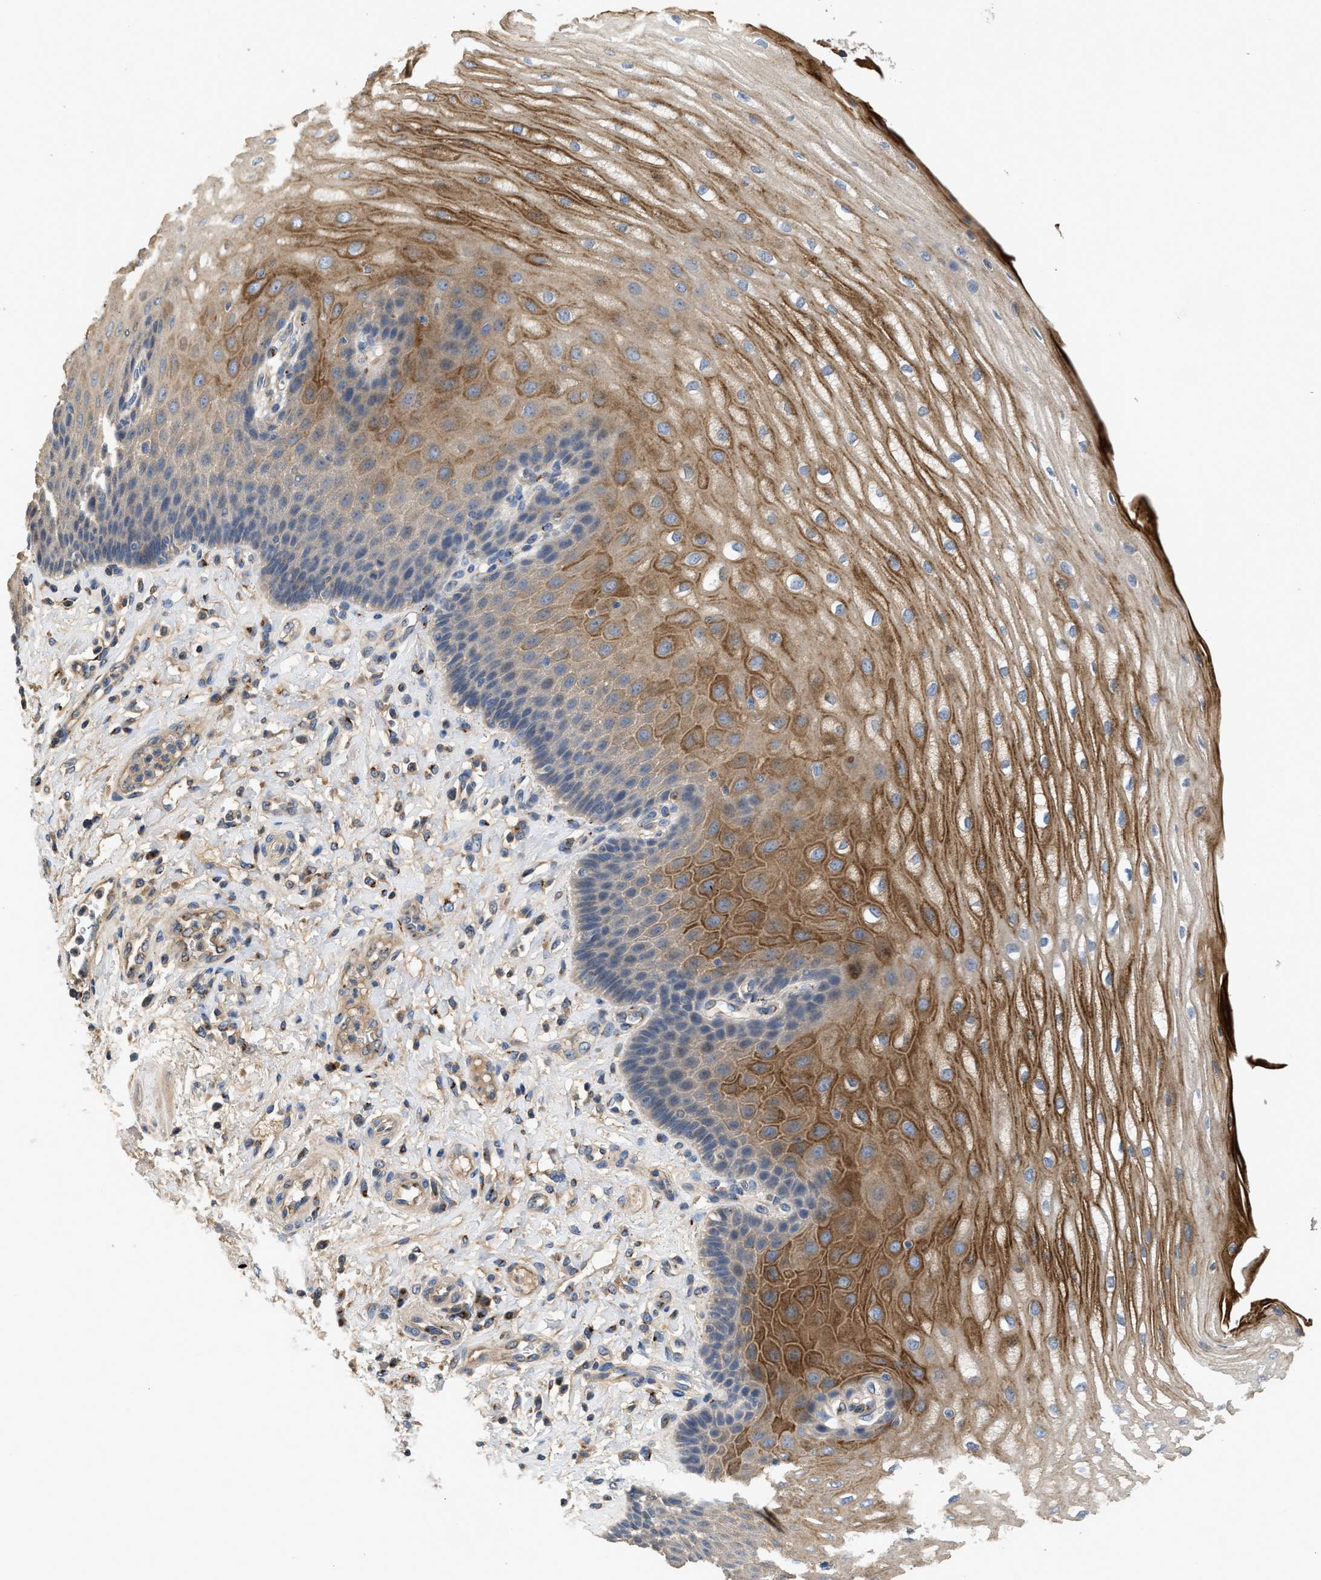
{"staining": {"intensity": "moderate", "quantity": "25%-75%", "location": "cytoplasmic/membranous"}, "tissue": "esophagus", "cell_type": "Squamous epithelial cells", "image_type": "normal", "snomed": [{"axis": "morphology", "description": "Normal tissue, NOS"}, {"axis": "topography", "description": "Esophagus"}], "caption": "Immunohistochemical staining of normal human esophagus reveals medium levels of moderate cytoplasmic/membranous expression in about 25%-75% of squamous epithelial cells. (DAB (3,3'-diaminobenzidine) IHC, brown staining for protein, blue staining for nuclei).", "gene": "SIK2", "patient": {"sex": "male", "age": 54}}